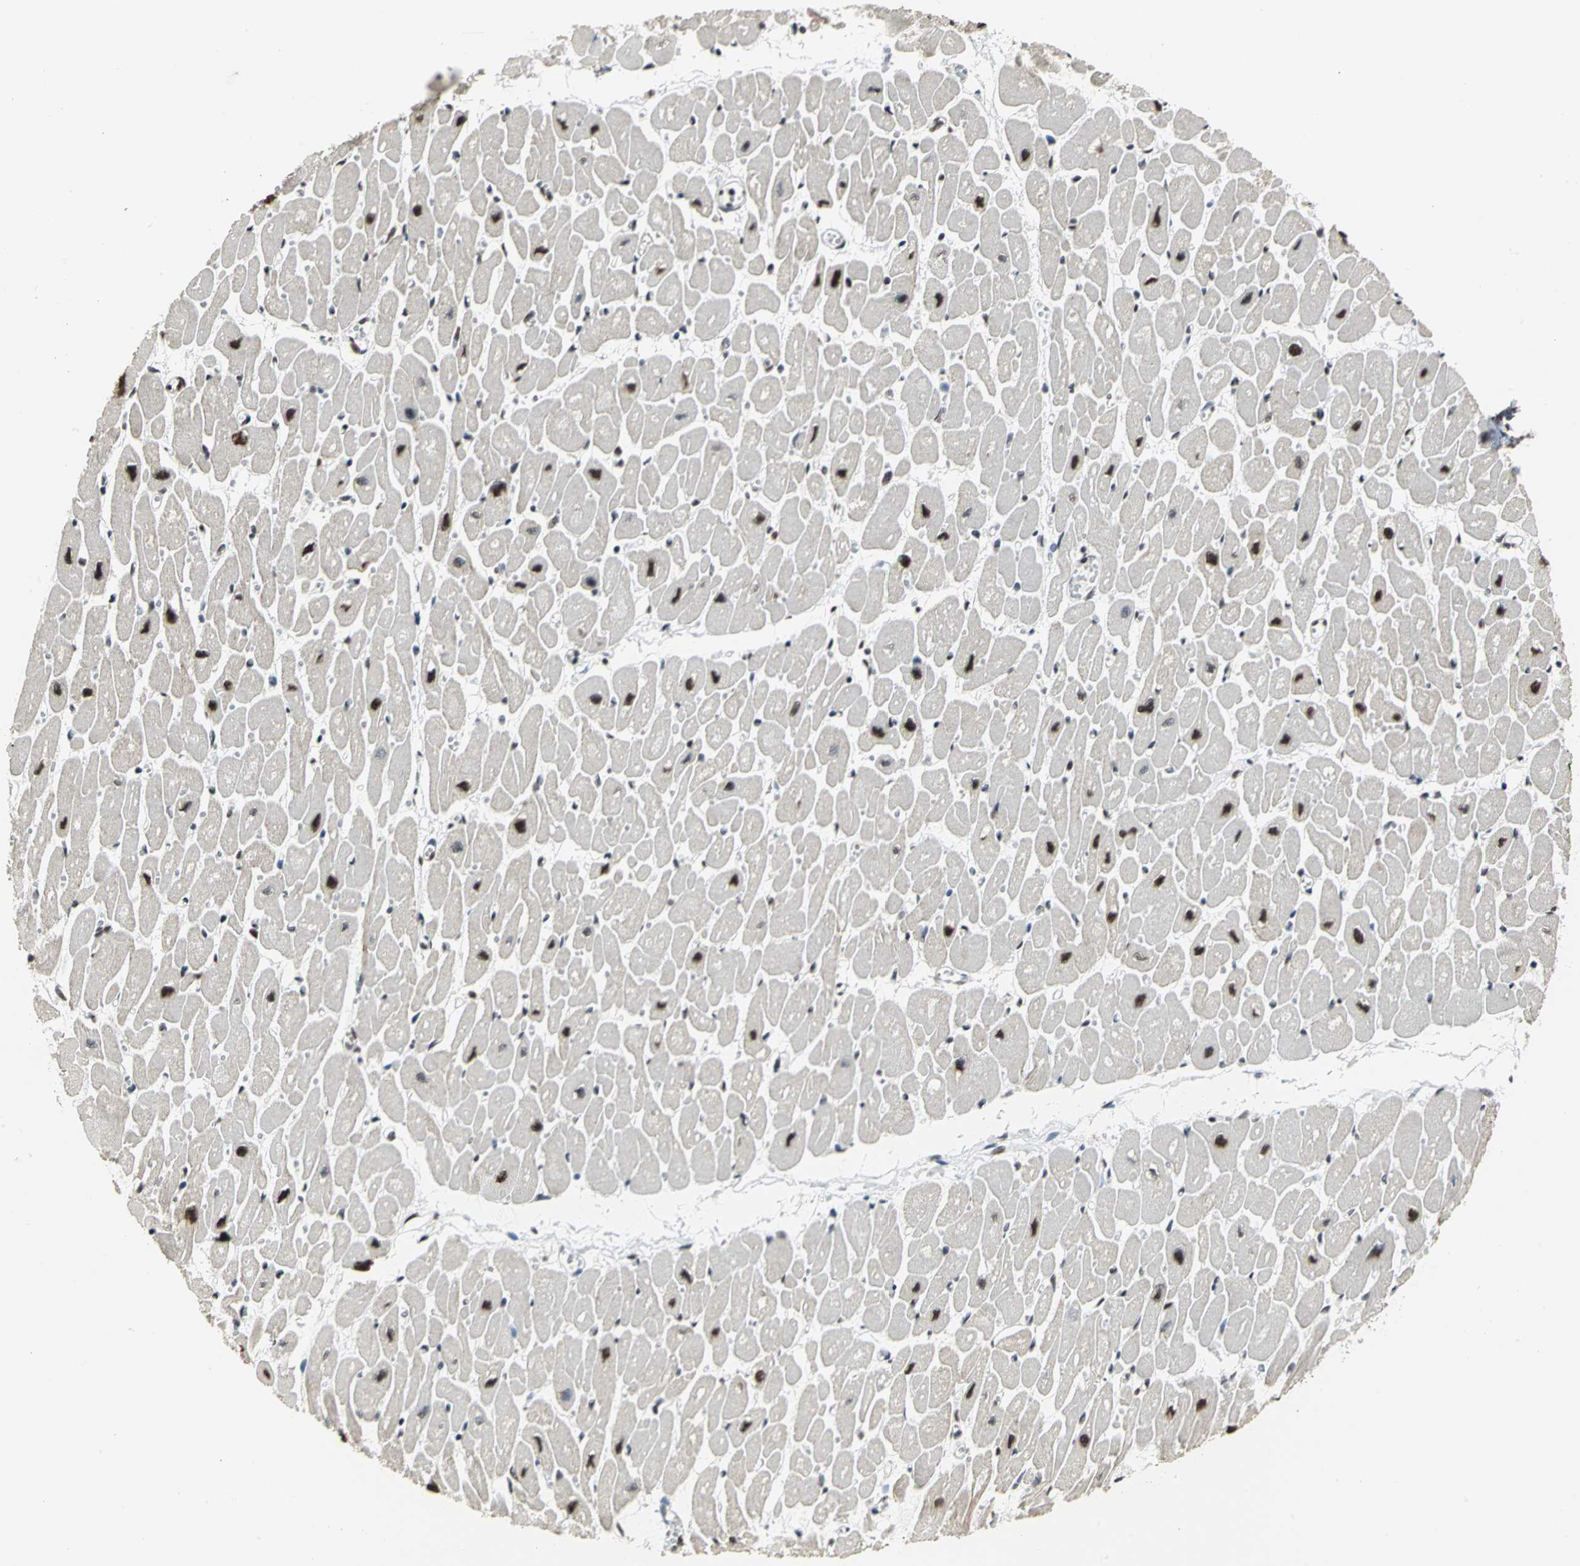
{"staining": {"intensity": "strong", "quantity": ">75%", "location": "nuclear"}, "tissue": "heart muscle", "cell_type": "Cardiomyocytes", "image_type": "normal", "snomed": [{"axis": "morphology", "description": "Normal tissue, NOS"}, {"axis": "topography", "description": "Heart"}], "caption": "Immunohistochemistry (IHC) of normal human heart muscle shows high levels of strong nuclear staining in about >75% of cardiomyocytes.", "gene": "CCDC88C", "patient": {"sex": "female", "age": 54}}